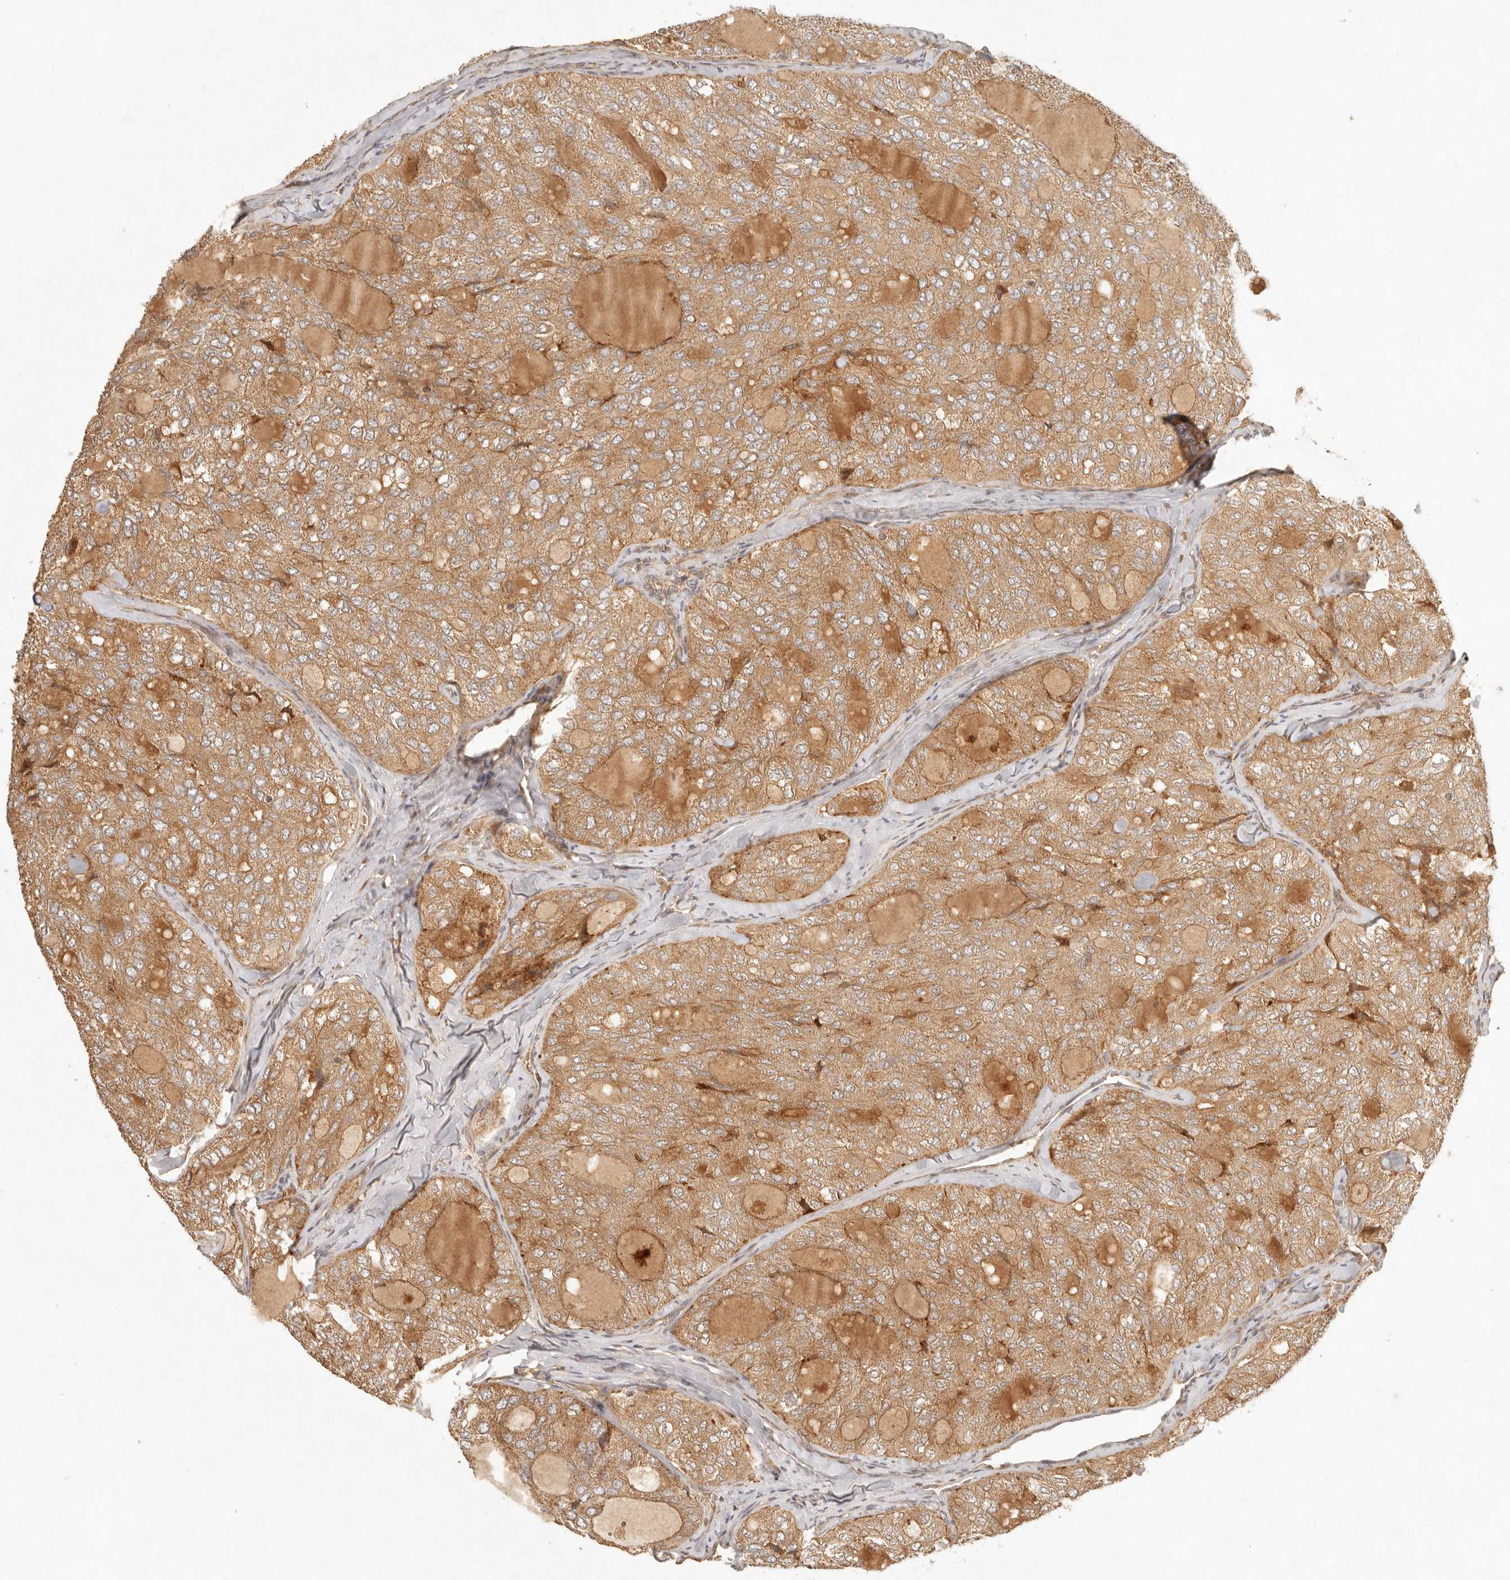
{"staining": {"intensity": "moderate", "quantity": ">75%", "location": "cytoplasmic/membranous"}, "tissue": "thyroid cancer", "cell_type": "Tumor cells", "image_type": "cancer", "snomed": [{"axis": "morphology", "description": "Follicular adenoma carcinoma, NOS"}, {"axis": "topography", "description": "Thyroid gland"}], "caption": "Immunohistochemistry (IHC) micrograph of neoplastic tissue: human follicular adenoma carcinoma (thyroid) stained using immunohistochemistry shows medium levels of moderate protein expression localized specifically in the cytoplasmic/membranous of tumor cells, appearing as a cytoplasmic/membranous brown color.", "gene": "ANKRD61", "patient": {"sex": "male", "age": 75}}